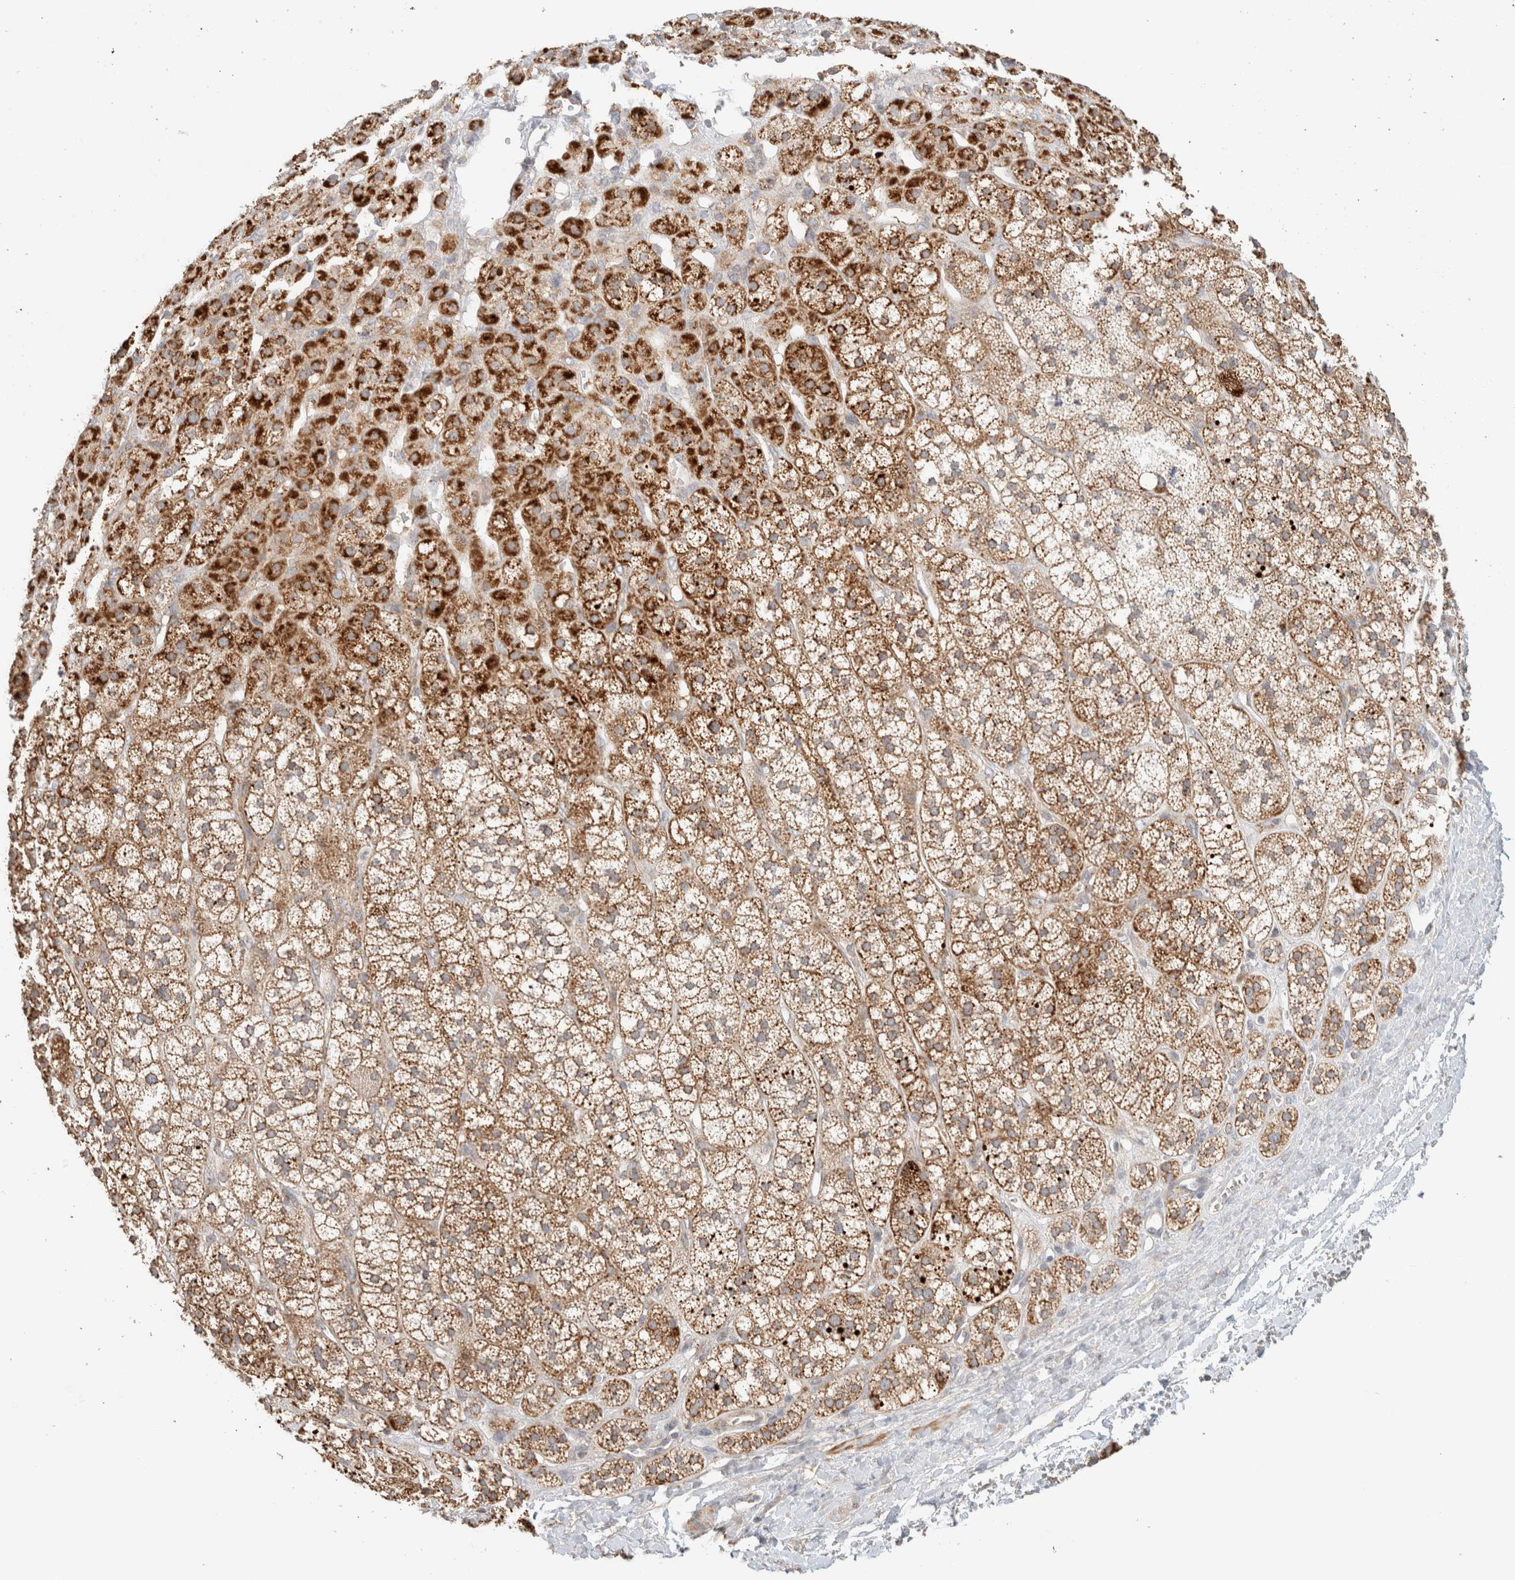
{"staining": {"intensity": "strong", "quantity": ">75%", "location": "cytoplasmic/membranous"}, "tissue": "adrenal gland", "cell_type": "Glandular cells", "image_type": "normal", "snomed": [{"axis": "morphology", "description": "Normal tissue, NOS"}, {"axis": "topography", "description": "Adrenal gland"}], "caption": "Glandular cells reveal strong cytoplasmic/membranous staining in approximately >75% of cells in benign adrenal gland.", "gene": "MRM3", "patient": {"sex": "male", "age": 56}}